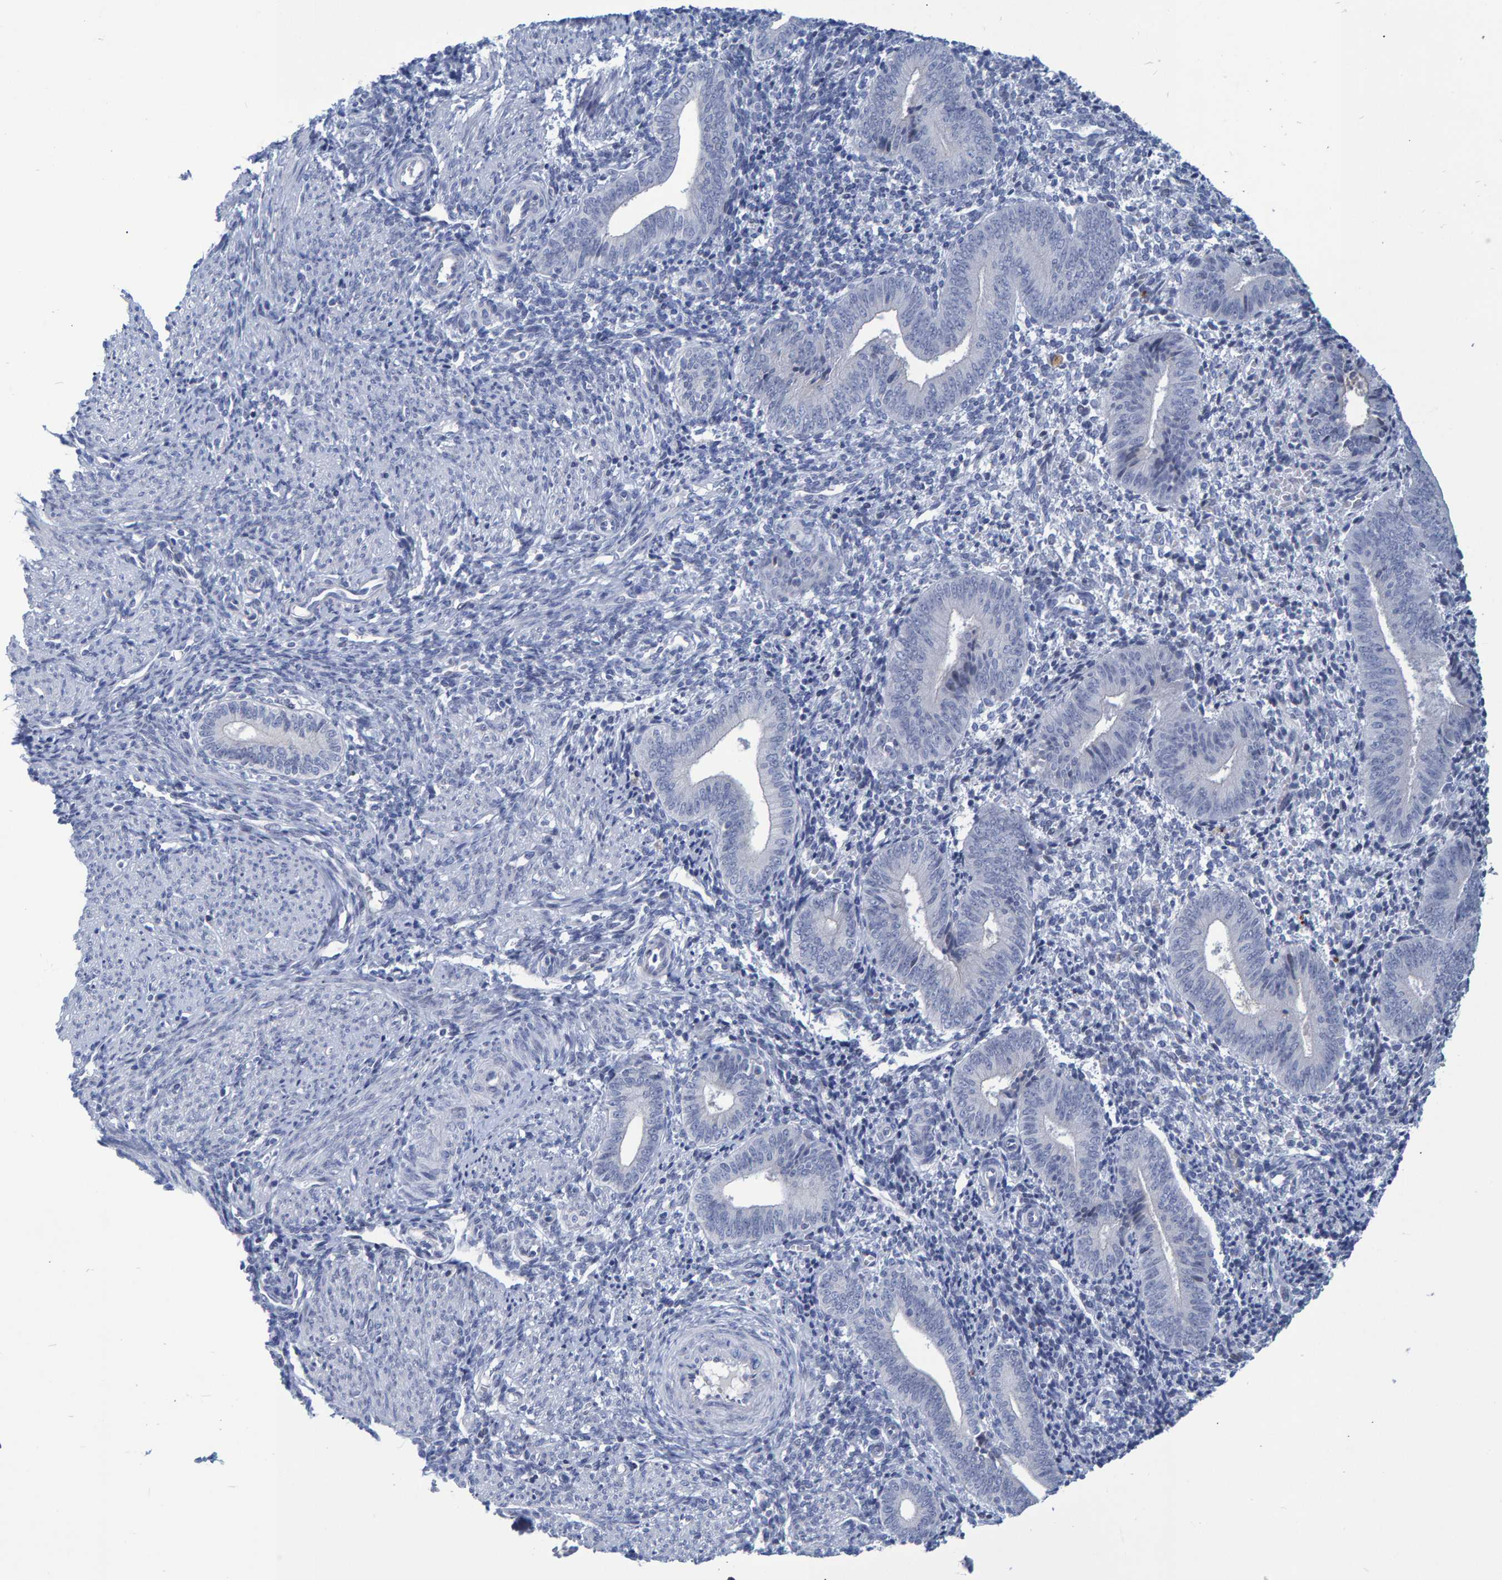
{"staining": {"intensity": "negative", "quantity": "none", "location": "none"}, "tissue": "endometrium", "cell_type": "Cells in endometrial stroma", "image_type": "normal", "snomed": [{"axis": "morphology", "description": "Normal tissue, NOS"}, {"axis": "topography", "description": "Uterus"}, {"axis": "topography", "description": "Endometrium"}], "caption": "The IHC histopathology image has no significant staining in cells in endometrial stroma of endometrium. (Brightfield microscopy of DAB IHC at high magnification).", "gene": "PROCA1", "patient": {"sex": "female", "age": 33}}